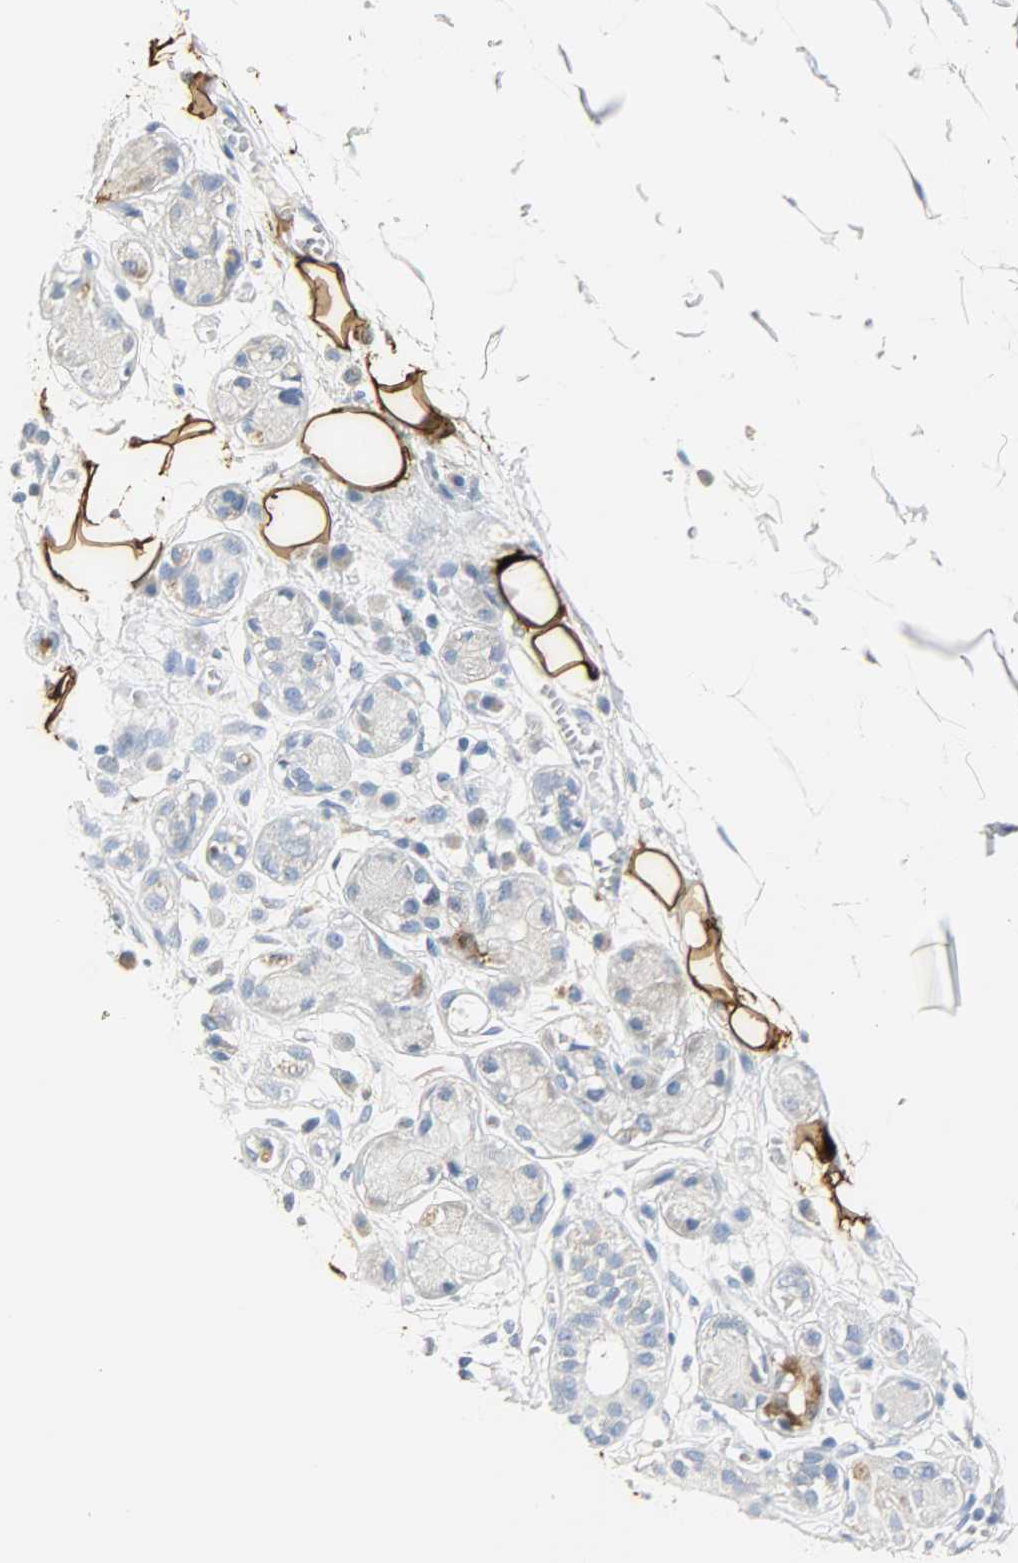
{"staining": {"intensity": "strong", "quantity": ">75%", "location": "cytoplasmic/membranous,nuclear"}, "tissue": "adipose tissue", "cell_type": "Adipocytes", "image_type": "normal", "snomed": [{"axis": "morphology", "description": "Normal tissue, NOS"}, {"axis": "morphology", "description": "Inflammation, NOS"}, {"axis": "topography", "description": "Vascular tissue"}, {"axis": "topography", "description": "Salivary gland"}], "caption": "This is a photomicrograph of immunohistochemistry staining of unremarkable adipose tissue, which shows strong positivity in the cytoplasmic/membranous,nuclear of adipocytes.", "gene": "CA3", "patient": {"sex": "female", "age": 75}}